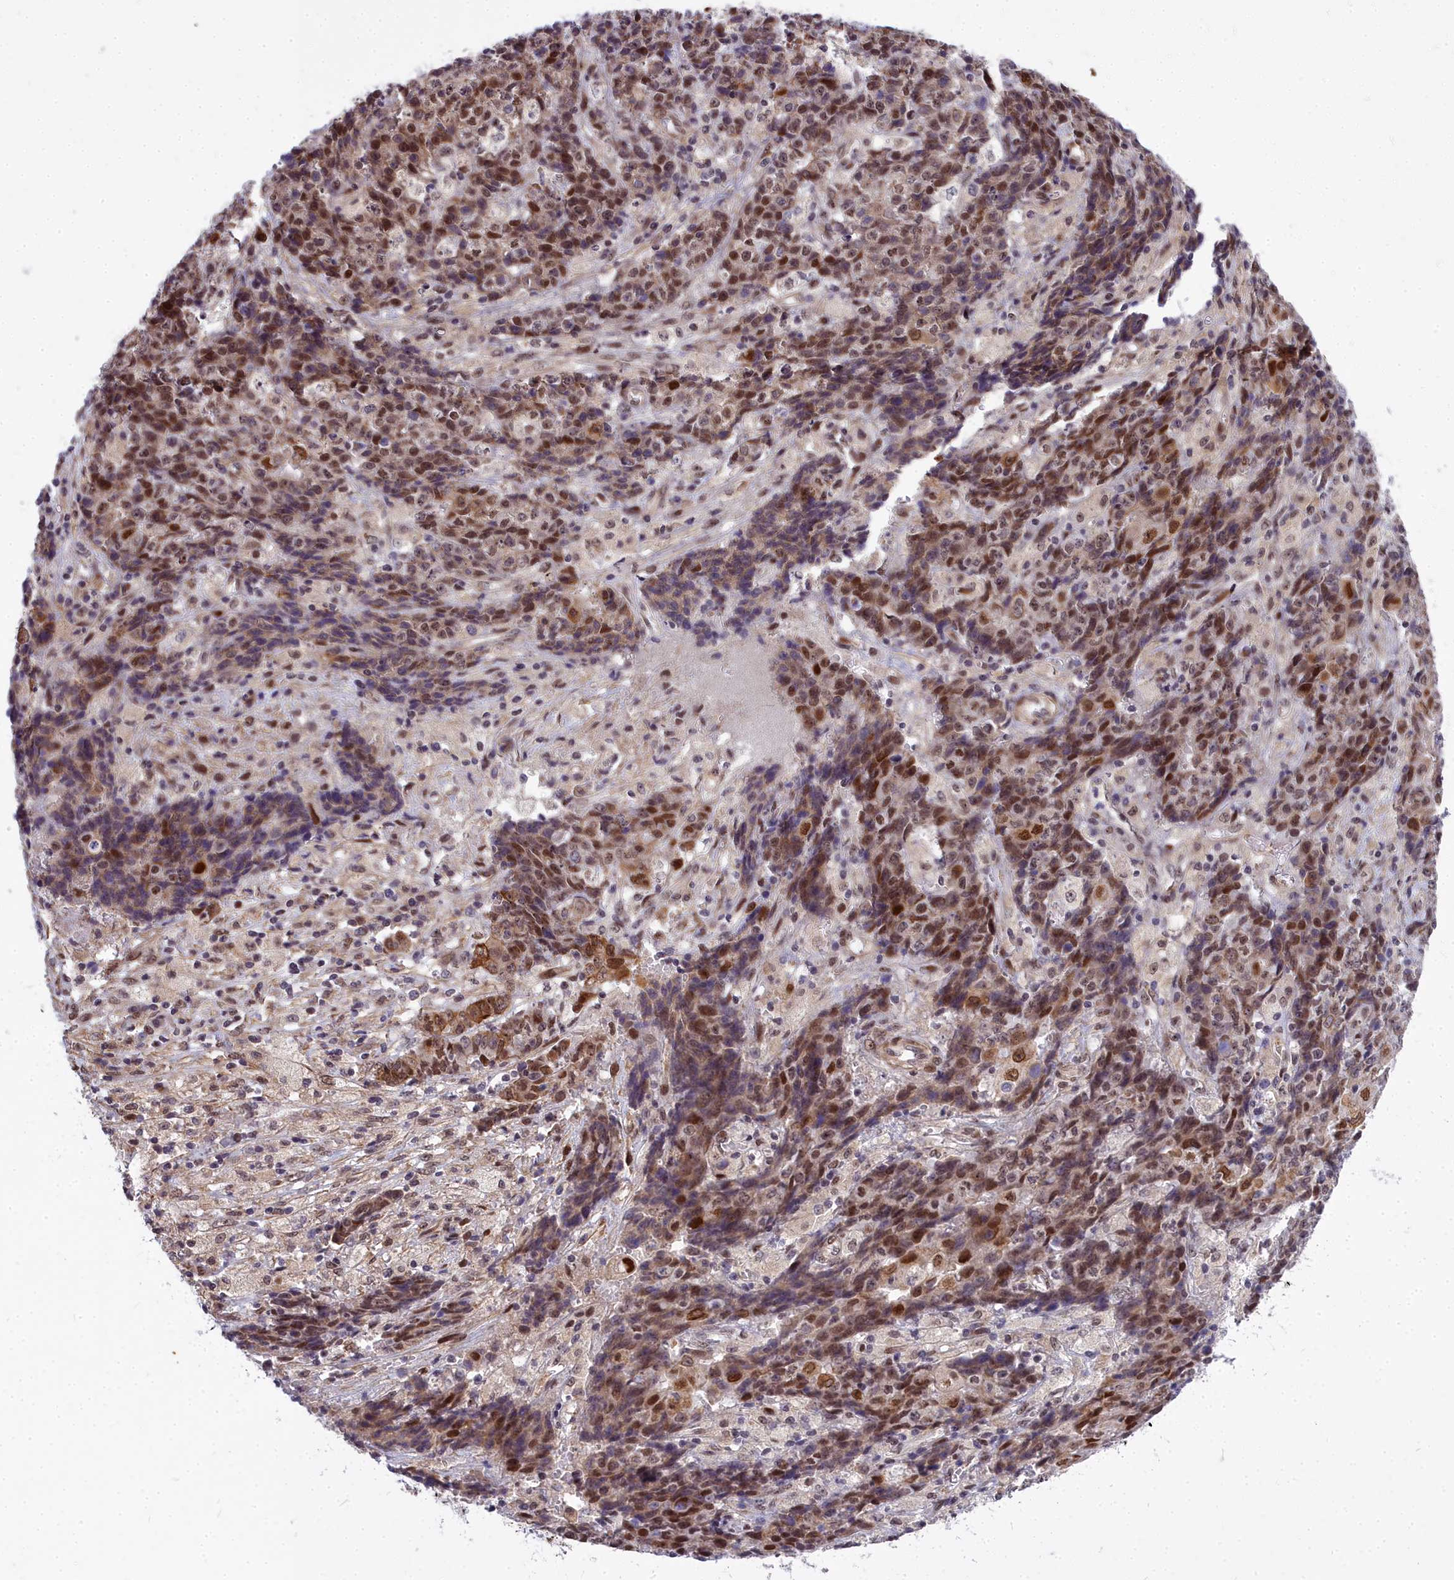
{"staining": {"intensity": "moderate", "quantity": "25%-75%", "location": "nuclear"}, "tissue": "ovarian cancer", "cell_type": "Tumor cells", "image_type": "cancer", "snomed": [{"axis": "morphology", "description": "Carcinoma, endometroid"}, {"axis": "topography", "description": "Ovary"}], "caption": "Immunohistochemical staining of ovarian endometroid carcinoma shows moderate nuclear protein staining in about 25%-75% of tumor cells.", "gene": "ABCB8", "patient": {"sex": "female", "age": 42}}